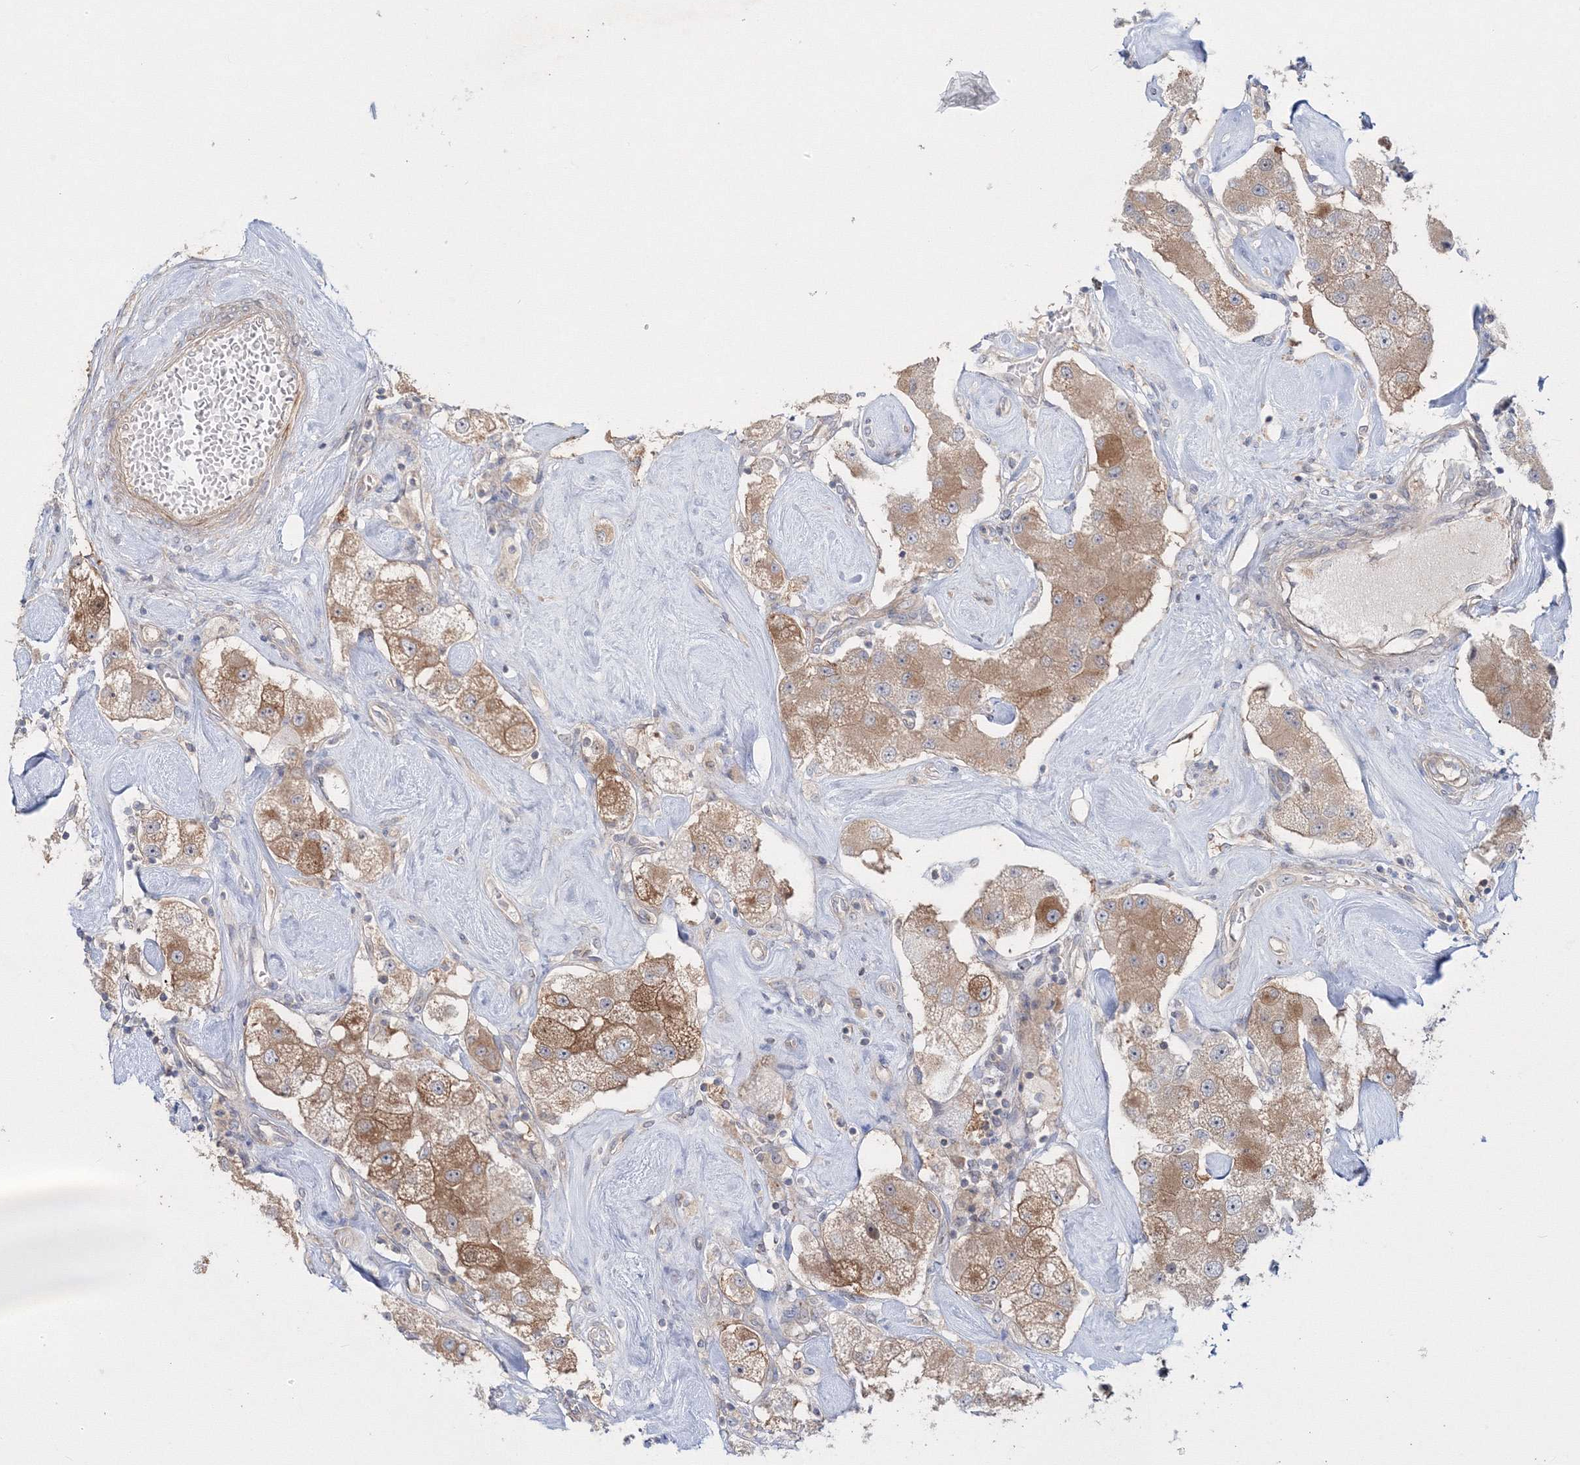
{"staining": {"intensity": "moderate", "quantity": ">75%", "location": "cytoplasmic/membranous"}, "tissue": "carcinoid", "cell_type": "Tumor cells", "image_type": "cancer", "snomed": [{"axis": "morphology", "description": "Carcinoid, malignant, NOS"}, {"axis": "topography", "description": "Pancreas"}], "caption": "Immunohistochemical staining of malignant carcinoid shows moderate cytoplasmic/membranous protein expression in approximately >75% of tumor cells.", "gene": "IPMK", "patient": {"sex": "male", "age": 41}}